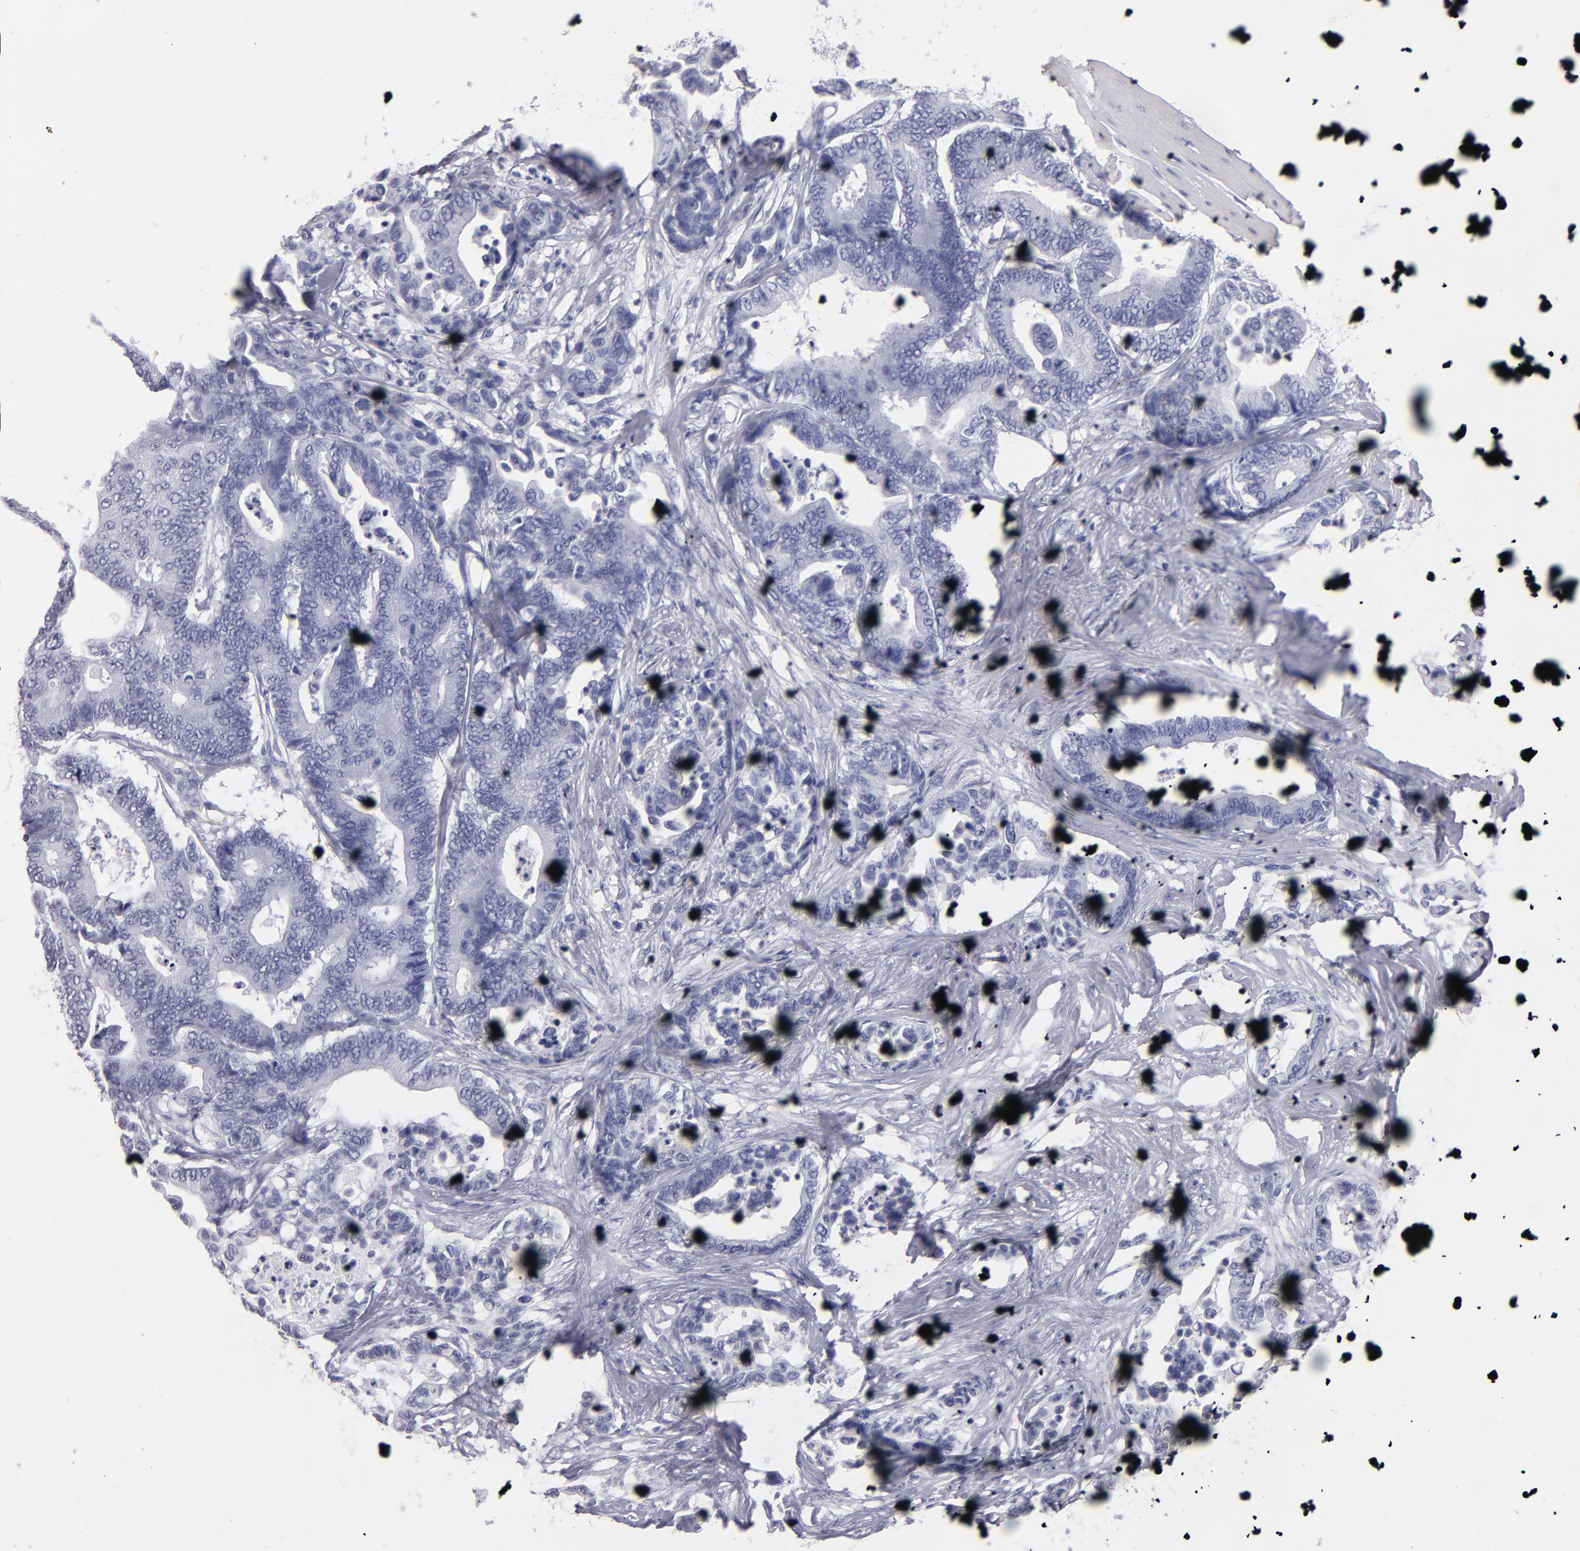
{"staining": {"intensity": "negative", "quantity": "none", "location": "none"}, "tissue": "colorectal cancer", "cell_type": "Tumor cells", "image_type": "cancer", "snomed": [{"axis": "morphology", "description": "Adenocarcinoma, NOS"}, {"axis": "topography", "description": "Colon"}], "caption": "Tumor cells are negative for brown protein staining in colorectal cancer.", "gene": "MB", "patient": {"sex": "male", "age": 82}}